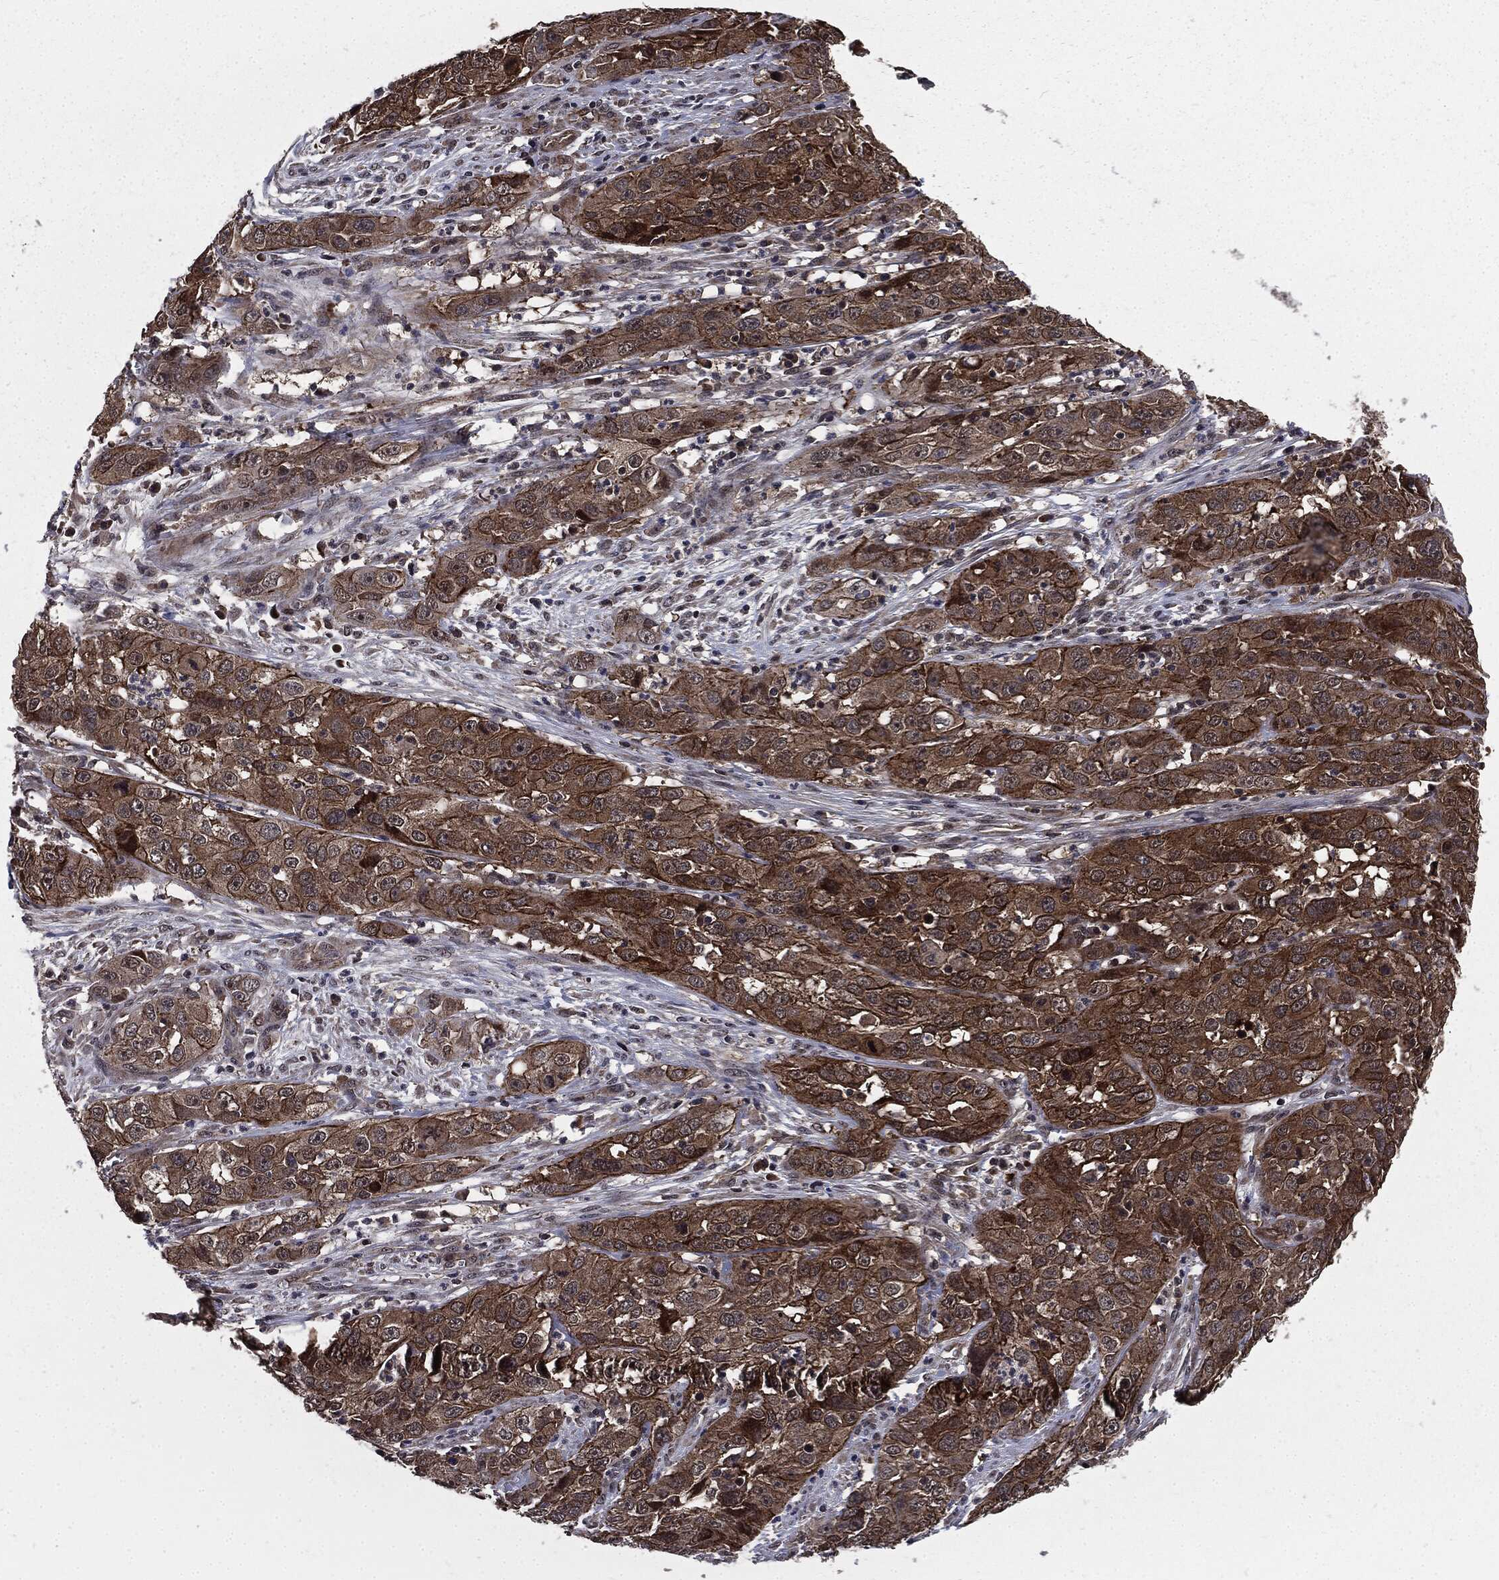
{"staining": {"intensity": "strong", "quantity": "<25%", "location": "cytoplasmic/membranous"}, "tissue": "cervical cancer", "cell_type": "Tumor cells", "image_type": "cancer", "snomed": [{"axis": "morphology", "description": "Squamous cell carcinoma, NOS"}, {"axis": "topography", "description": "Cervix"}], "caption": "Strong cytoplasmic/membranous protein positivity is present in approximately <25% of tumor cells in cervical squamous cell carcinoma.", "gene": "PTPA", "patient": {"sex": "female", "age": 32}}